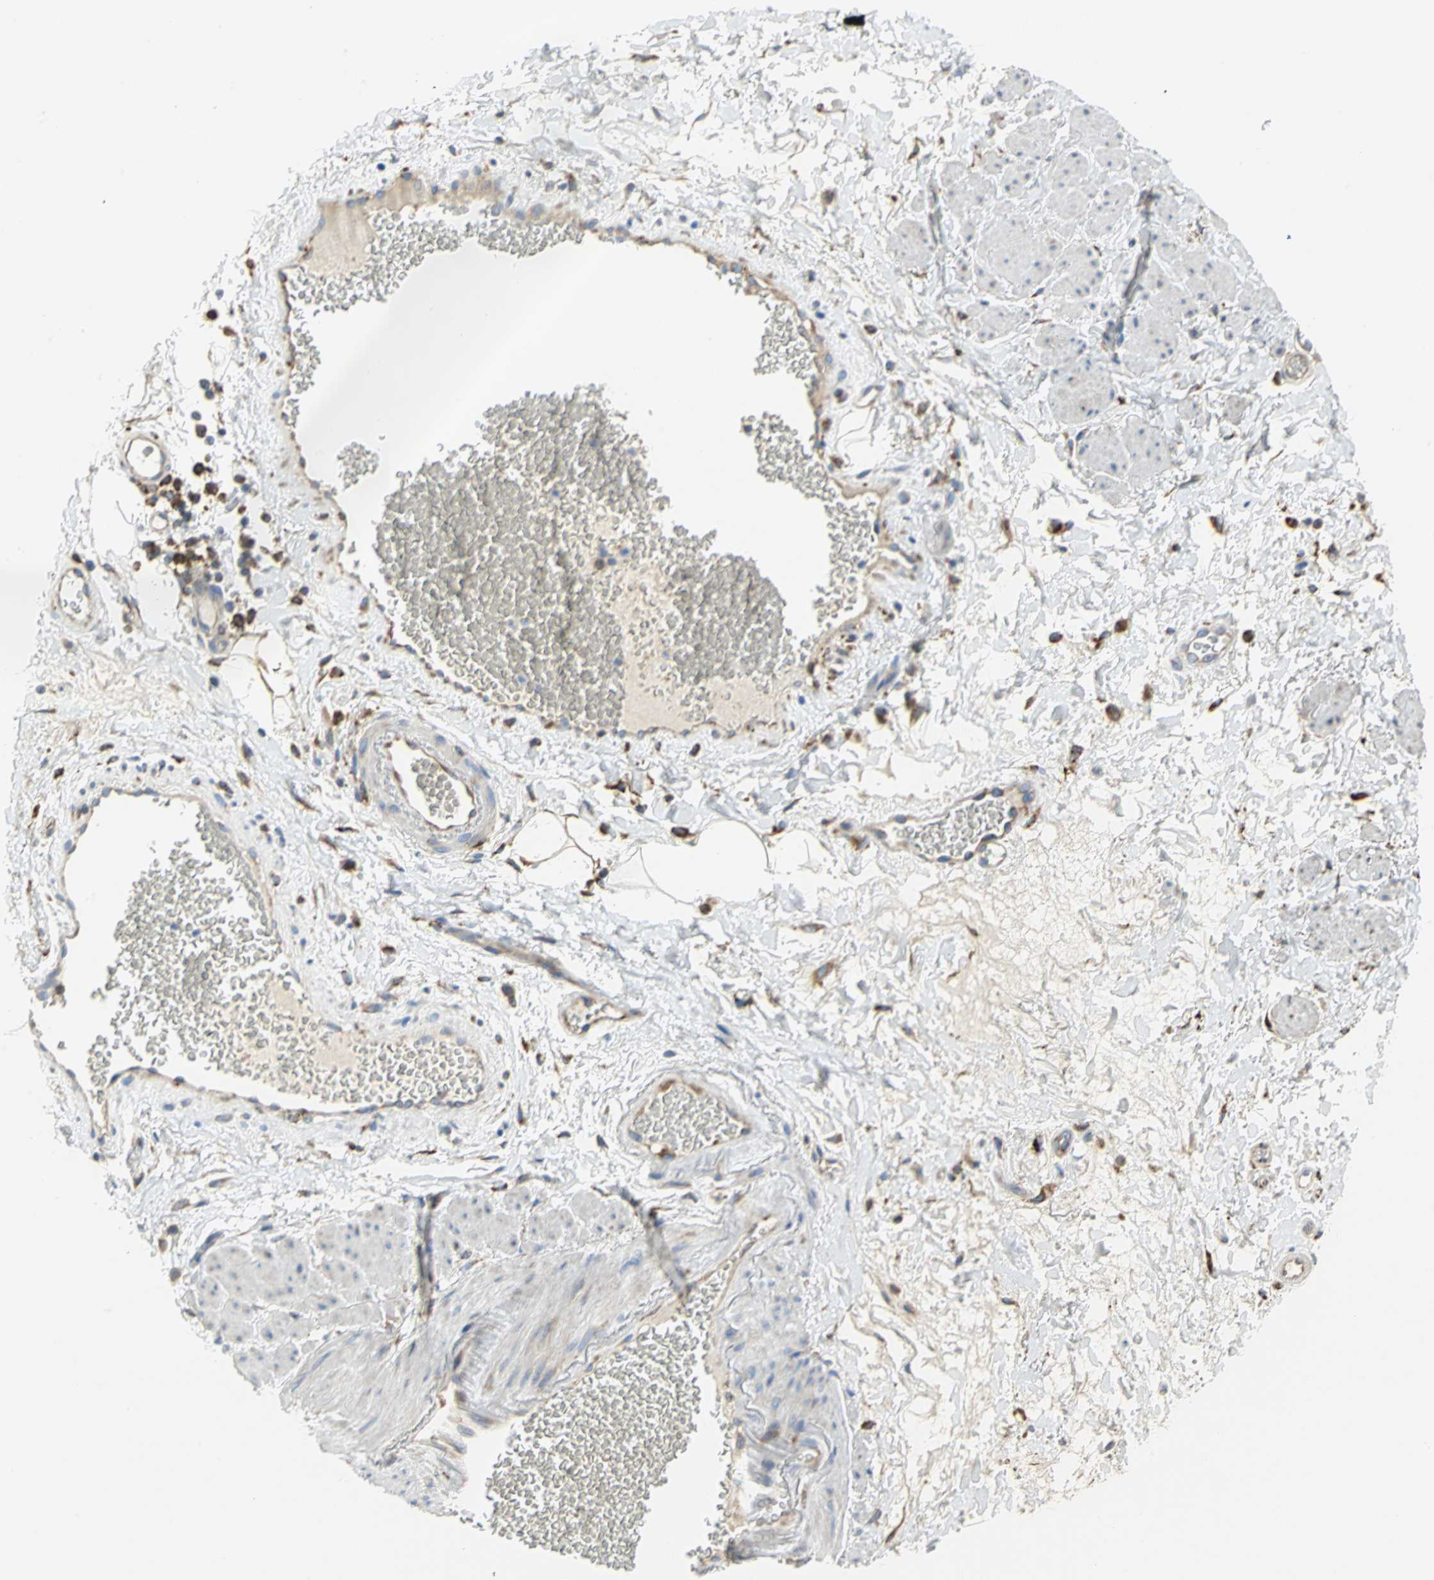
{"staining": {"intensity": "negative", "quantity": "none", "location": "none"}, "tissue": "adipose tissue", "cell_type": "Adipocytes", "image_type": "normal", "snomed": [{"axis": "morphology", "description": "Normal tissue, NOS"}, {"axis": "topography", "description": "Soft tissue"}, {"axis": "topography", "description": "Peripheral nerve tissue"}], "caption": "Adipocytes are negative for brown protein staining in normal adipose tissue. The staining was performed using DAB to visualize the protein expression in brown, while the nuclei were stained in blue with hematoxylin (Magnification: 20x).", "gene": "TULP4", "patient": {"sex": "female", "age": 71}}